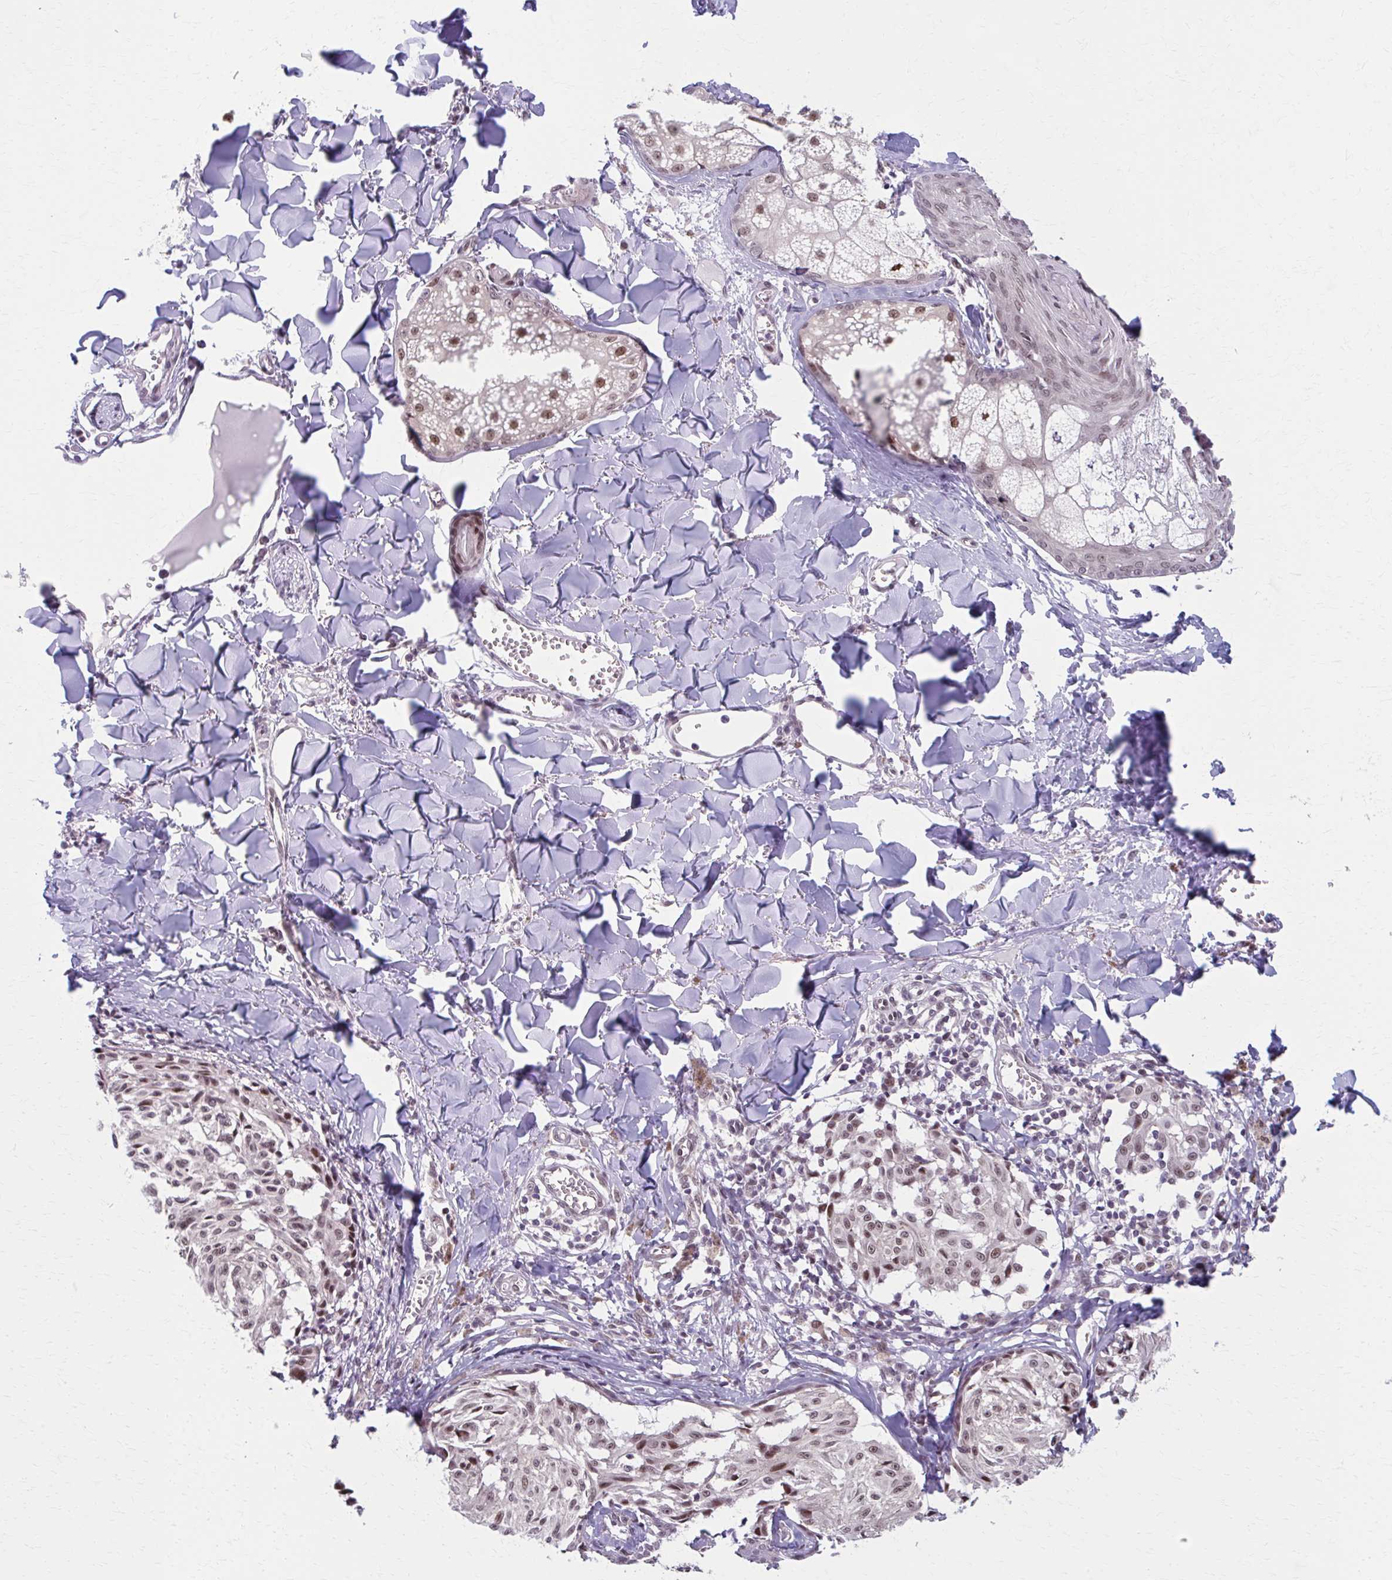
{"staining": {"intensity": "weak", "quantity": ">75%", "location": "nuclear"}, "tissue": "melanoma", "cell_type": "Tumor cells", "image_type": "cancer", "snomed": [{"axis": "morphology", "description": "Malignant melanoma, NOS"}, {"axis": "topography", "description": "Skin"}], "caption": "IHC histopathology image of neoplastic tissue: malignant melanoma stained using immunohistochemistry demonstrates low levels of weak protein expression localized specifically in the nuclear of tumor cells, appearing as a nuclear brown color.", "gene": "SETBP1", "patient": {"sex": "female", "age": 43}}